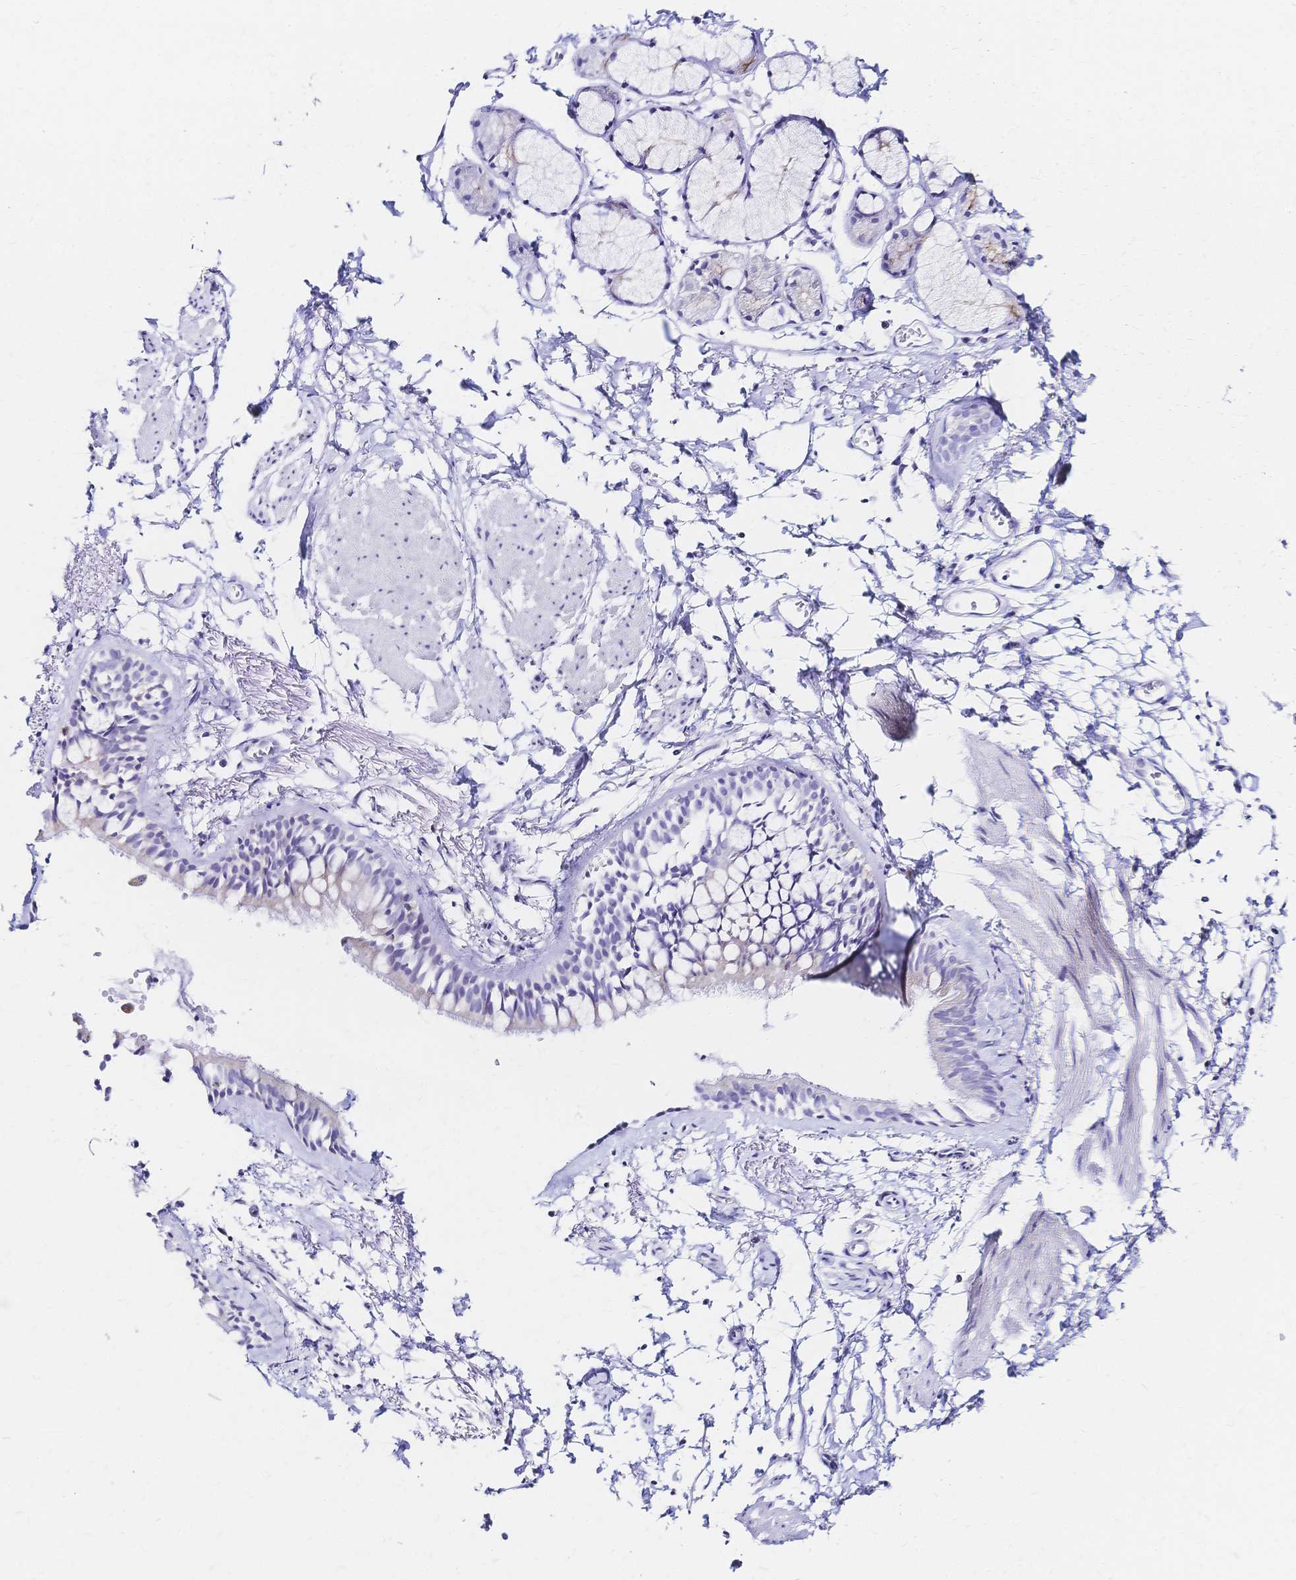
{"staining": {"intensity": "negative", "quantity": "none", "location": "none"}, "tissue": "bronchus", "cell_type": "Respiratory epithelial cells", "image_type": "normal", "snomed": [{"axis": "morphology", "description": "Normal tissue, NOS"}, {"axis": "topography", "description": "Cartilage tissue"}, {"axis": "topography", "description": "Bronchus"}, {"axis": "topography", "description": "Peripheral nerve tissue"}], "caption": "Bronchus was stained to show a protein in brown. There is no significant expression in respiratory epithelial cells. The staining is performed using DAB brown chromogen with nuclei counter-stained in using hematoxylin.", "gene": "SLC5A1", "patient": {"sex": "female", "age": 59}}